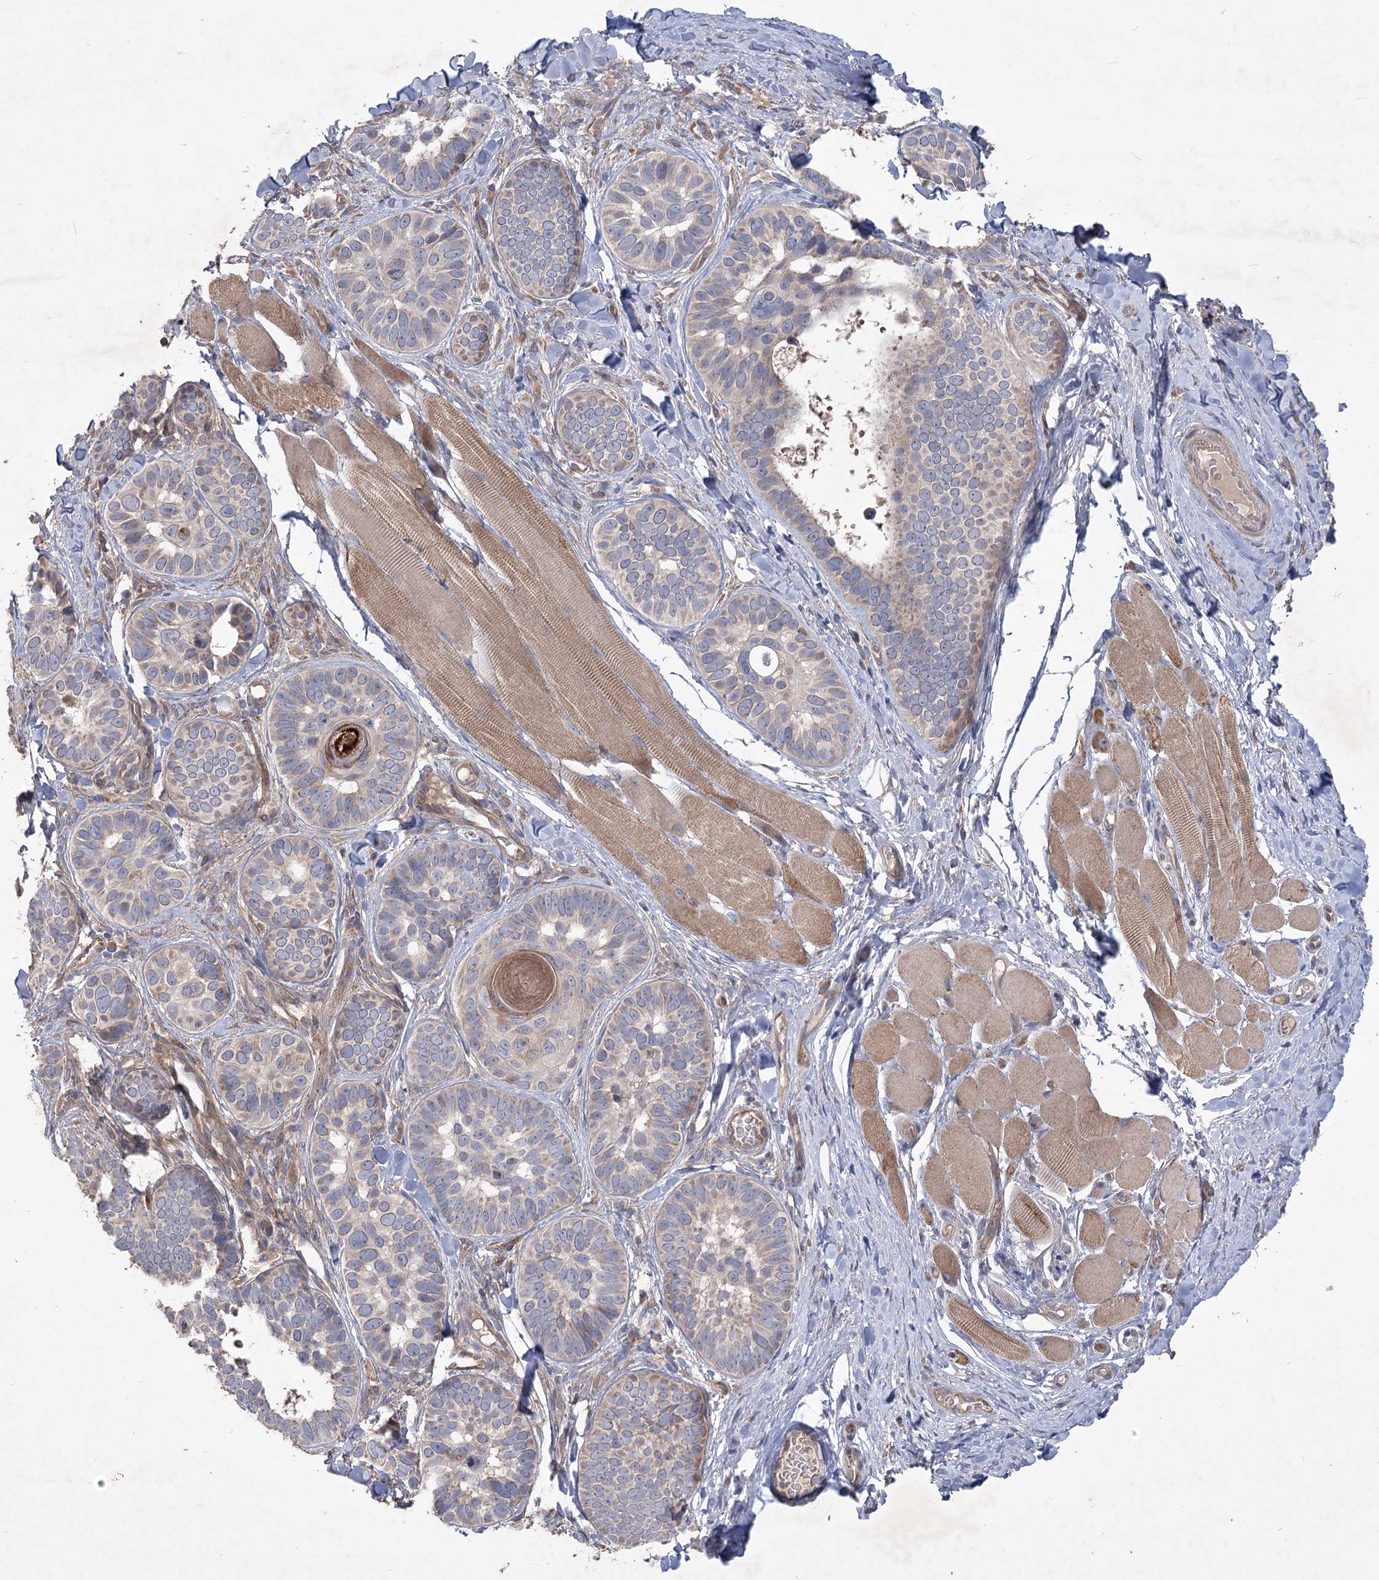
{"staining": {"intensity": "negative", "quantity": "none", "location": "none"}, "tissue": "skin cancer", "cell_type": "Tumor cells", "image_type": "cancer", "snomed": [{"axis": "morphology", "description": "Basal cell carcinoma"}, {"axis": "topography", "description": "Skin"}], "caption": "A high-resolution histopathology image shows immunohistochemistry staining of basal cell carcinoma (skin), which displays no significant staining in tumor cells.", "gene": "RIN2", "patient": {"sex": "male", "age": 62}}